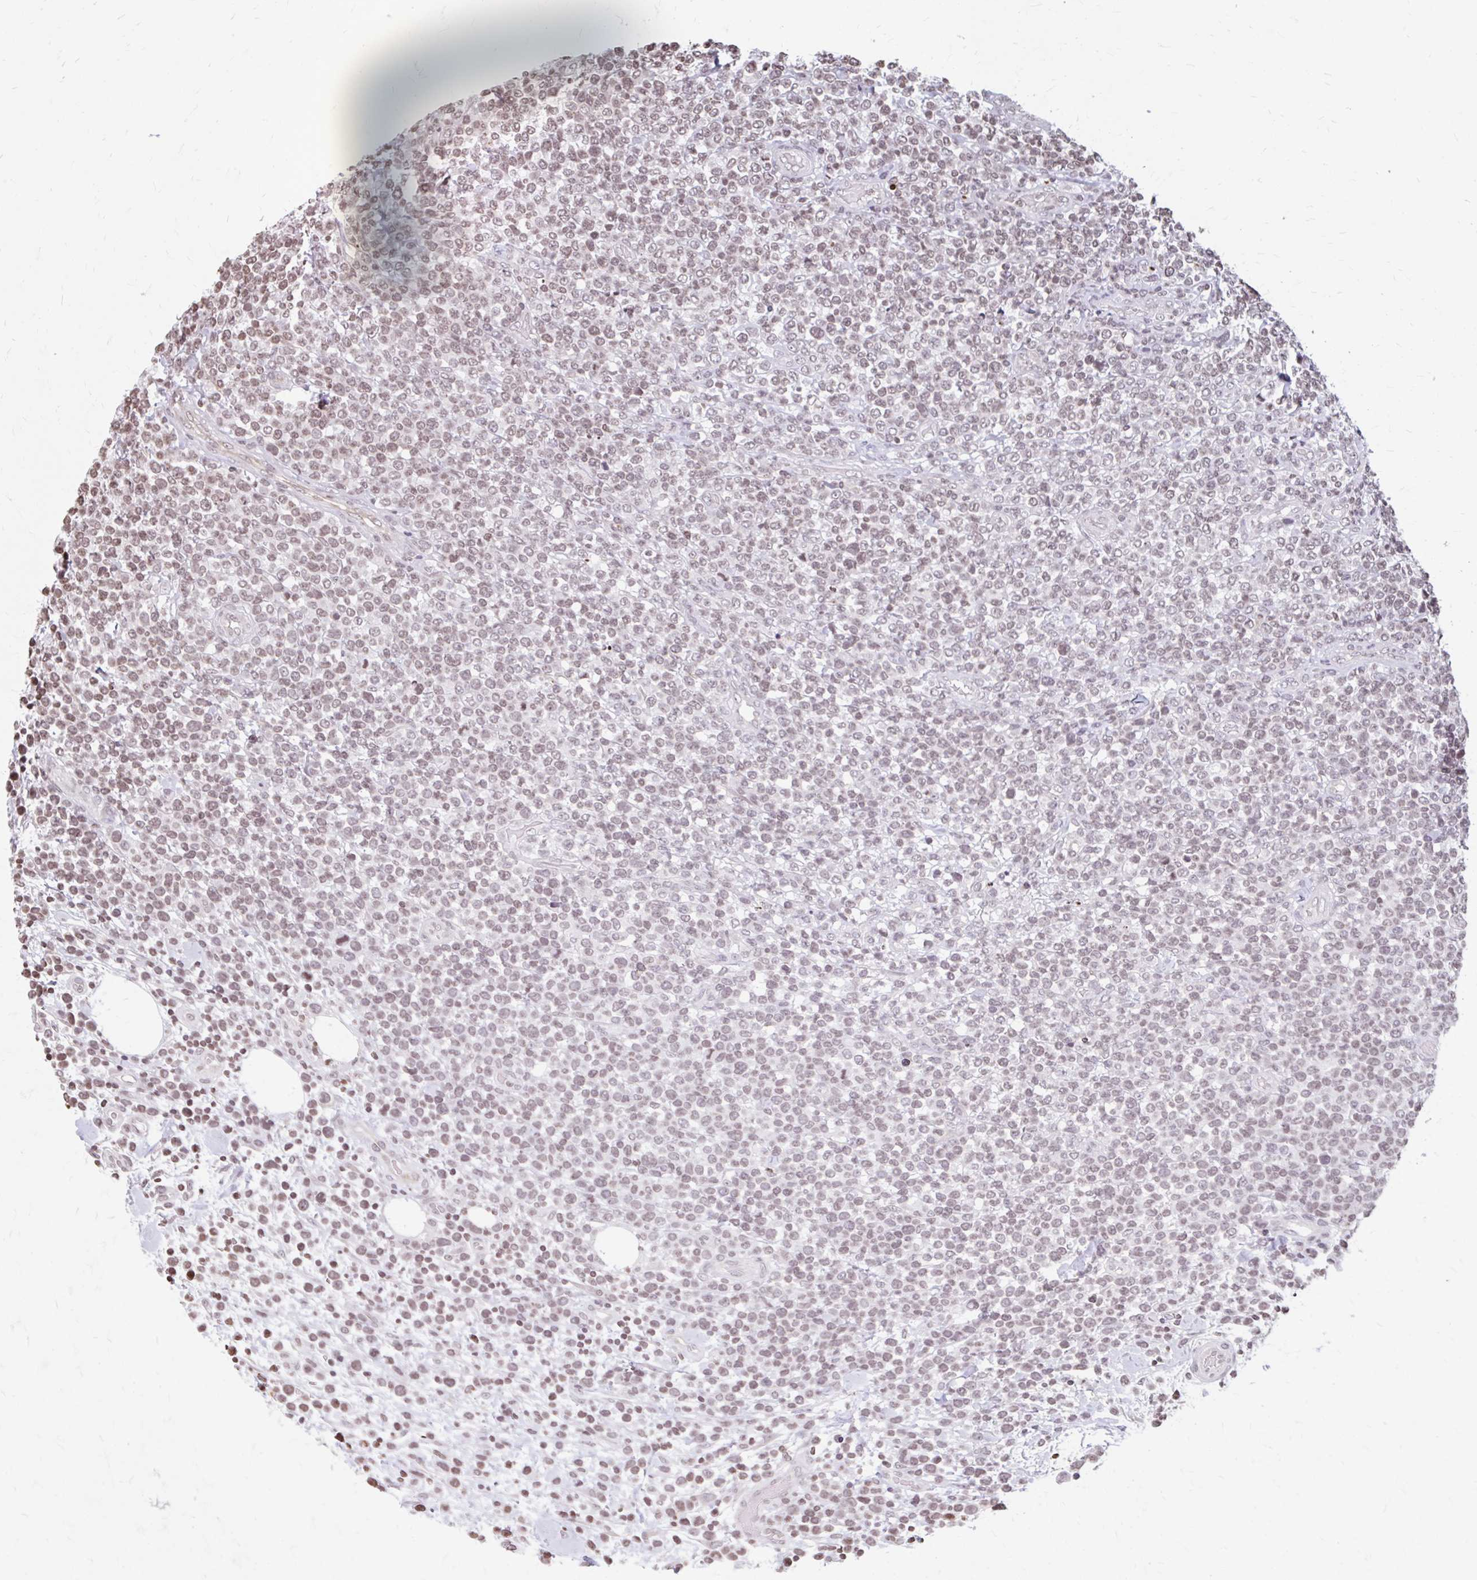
{"staining": {"intensity": "moderate", "quantity": ">75%", "location": "nuclear"}, "tissue": "lymphoma", "cell_type": "Tumor cells", "image_type": "cancer", "snomed": [{"axis": "morphology", "description": "Malignant lymphoma, non-Hodgkin's type, High grade"}, {"axis": "topography", "description": "Soft tissue"}], "caption": "High-grade malignant lymphoma, non-Hodgkin's type stained for a protein exhibits moderate nuclear positivity in tumor cells.", "gene": "ORC3", "patient": {"sex": "female", "age": 56}}